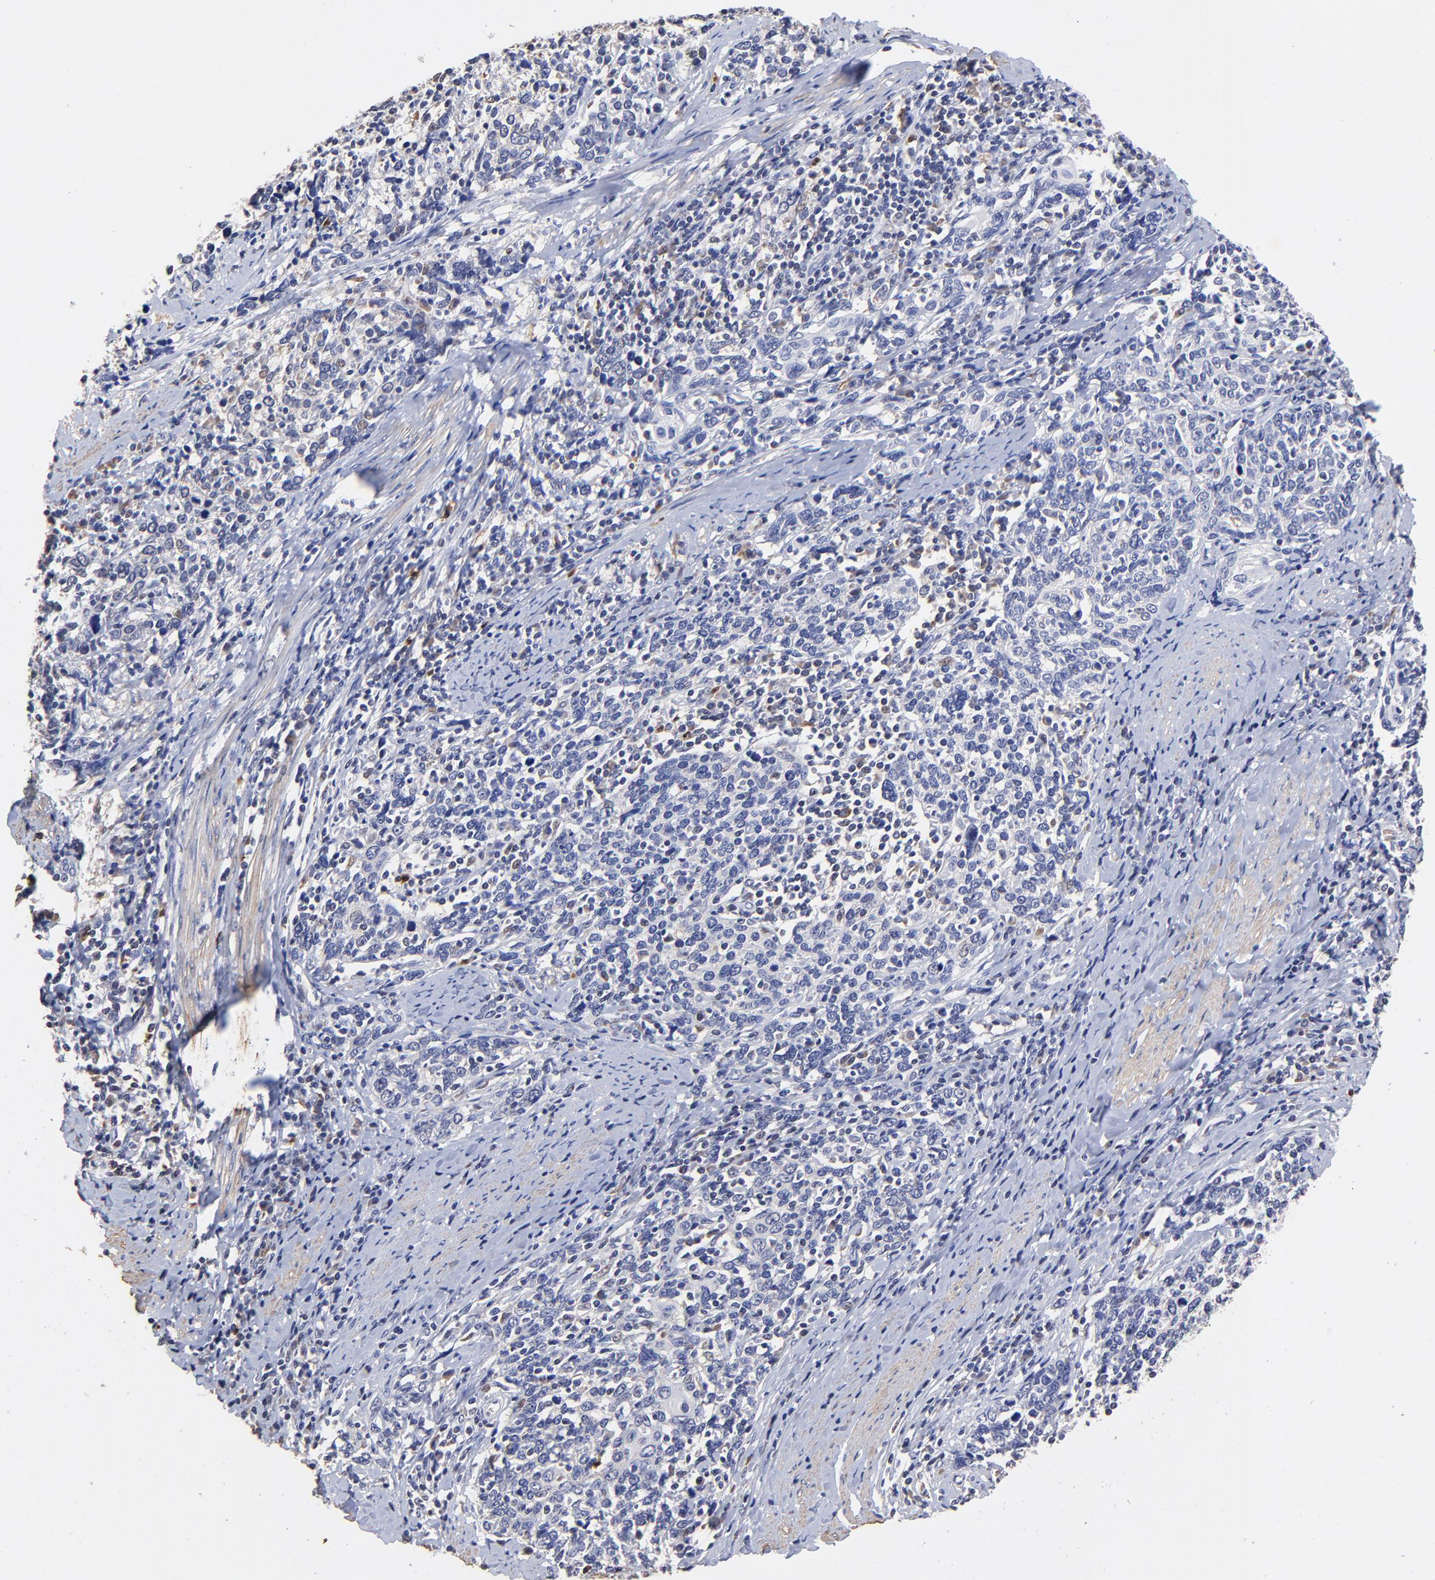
{"staining": {"intensity": "negative", "quantity": "none", "location": "none"}, "tissue": "cervical cancer", "cell_type": "Tumor cells", "image_type": "cancer", "snomed": [{"axis": "morphology", "description": "Squamous cell carcinoma, NOS"}, {"axis": "topography", "description": "Cervix"}], "caption": "Tumor cells are negative for brown protein staining in cervical cancer.", "gene": "BBOF1", "patient": {"sex": "female", "age": 41}}